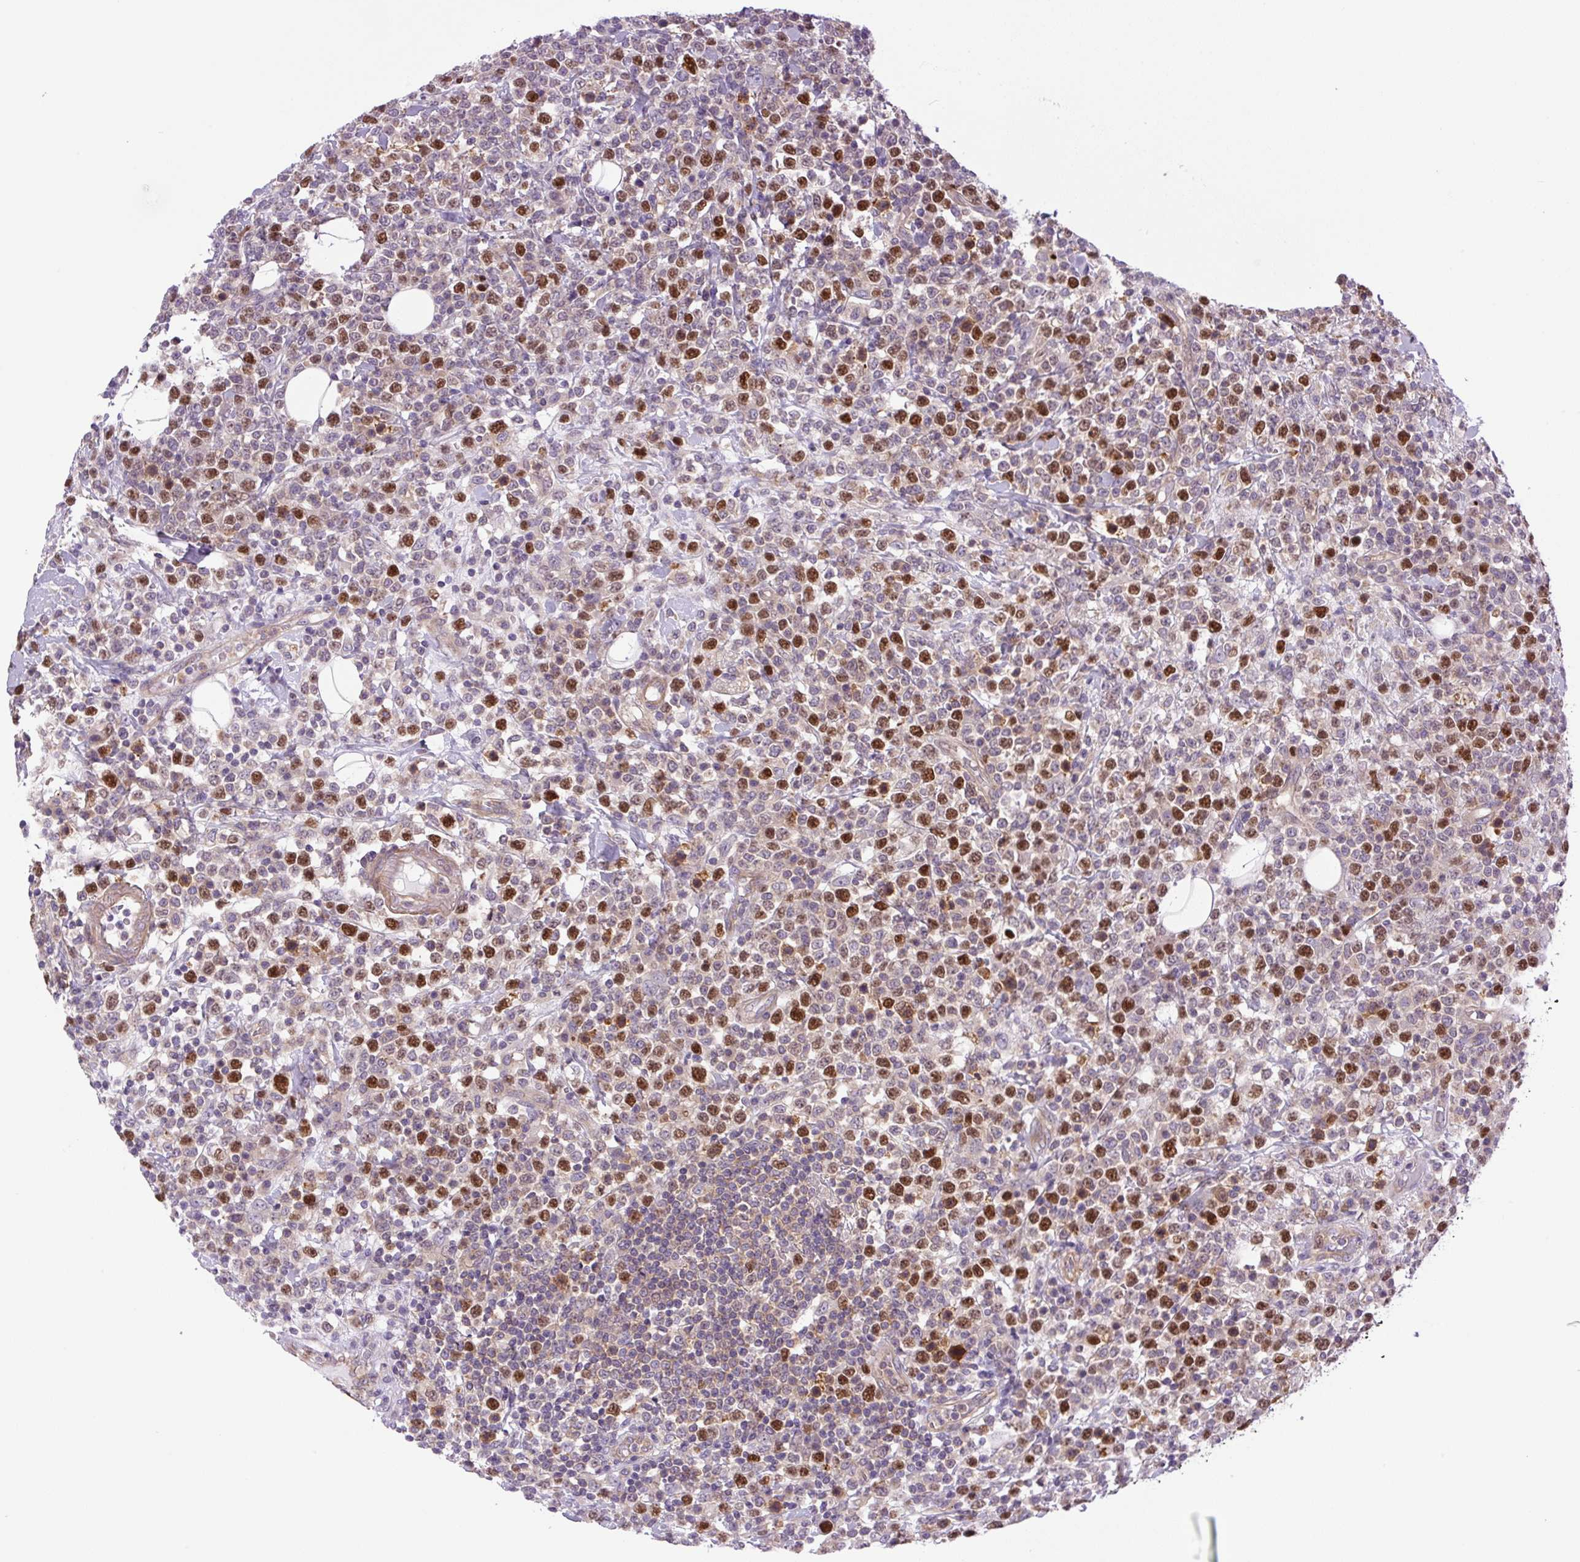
{"staining": {"intensity": "strong", "quantity": "25%-75%", "location": "nuclear"}, "tissue": "lymphoma", "cell_type": "Tumor cells", "image_type": "cancer", "snomed": [{"axis": "morphology", "description": "Malignant lymphoma, non-Hodgkin's type, High grade"}, {"axis": "topography", "description": "Colon"}], "caption": "Protein staining demonstrates strong nuclear staining in about 25%-75% of tumor cells in malignant lymphoma, non-Hodgkin's type (high-grade). (DAB IHC, brown staining for protein, blue staining for nuclei).", "gene": "KIFC1", "patient": {"sex": "female", "age": 53}}